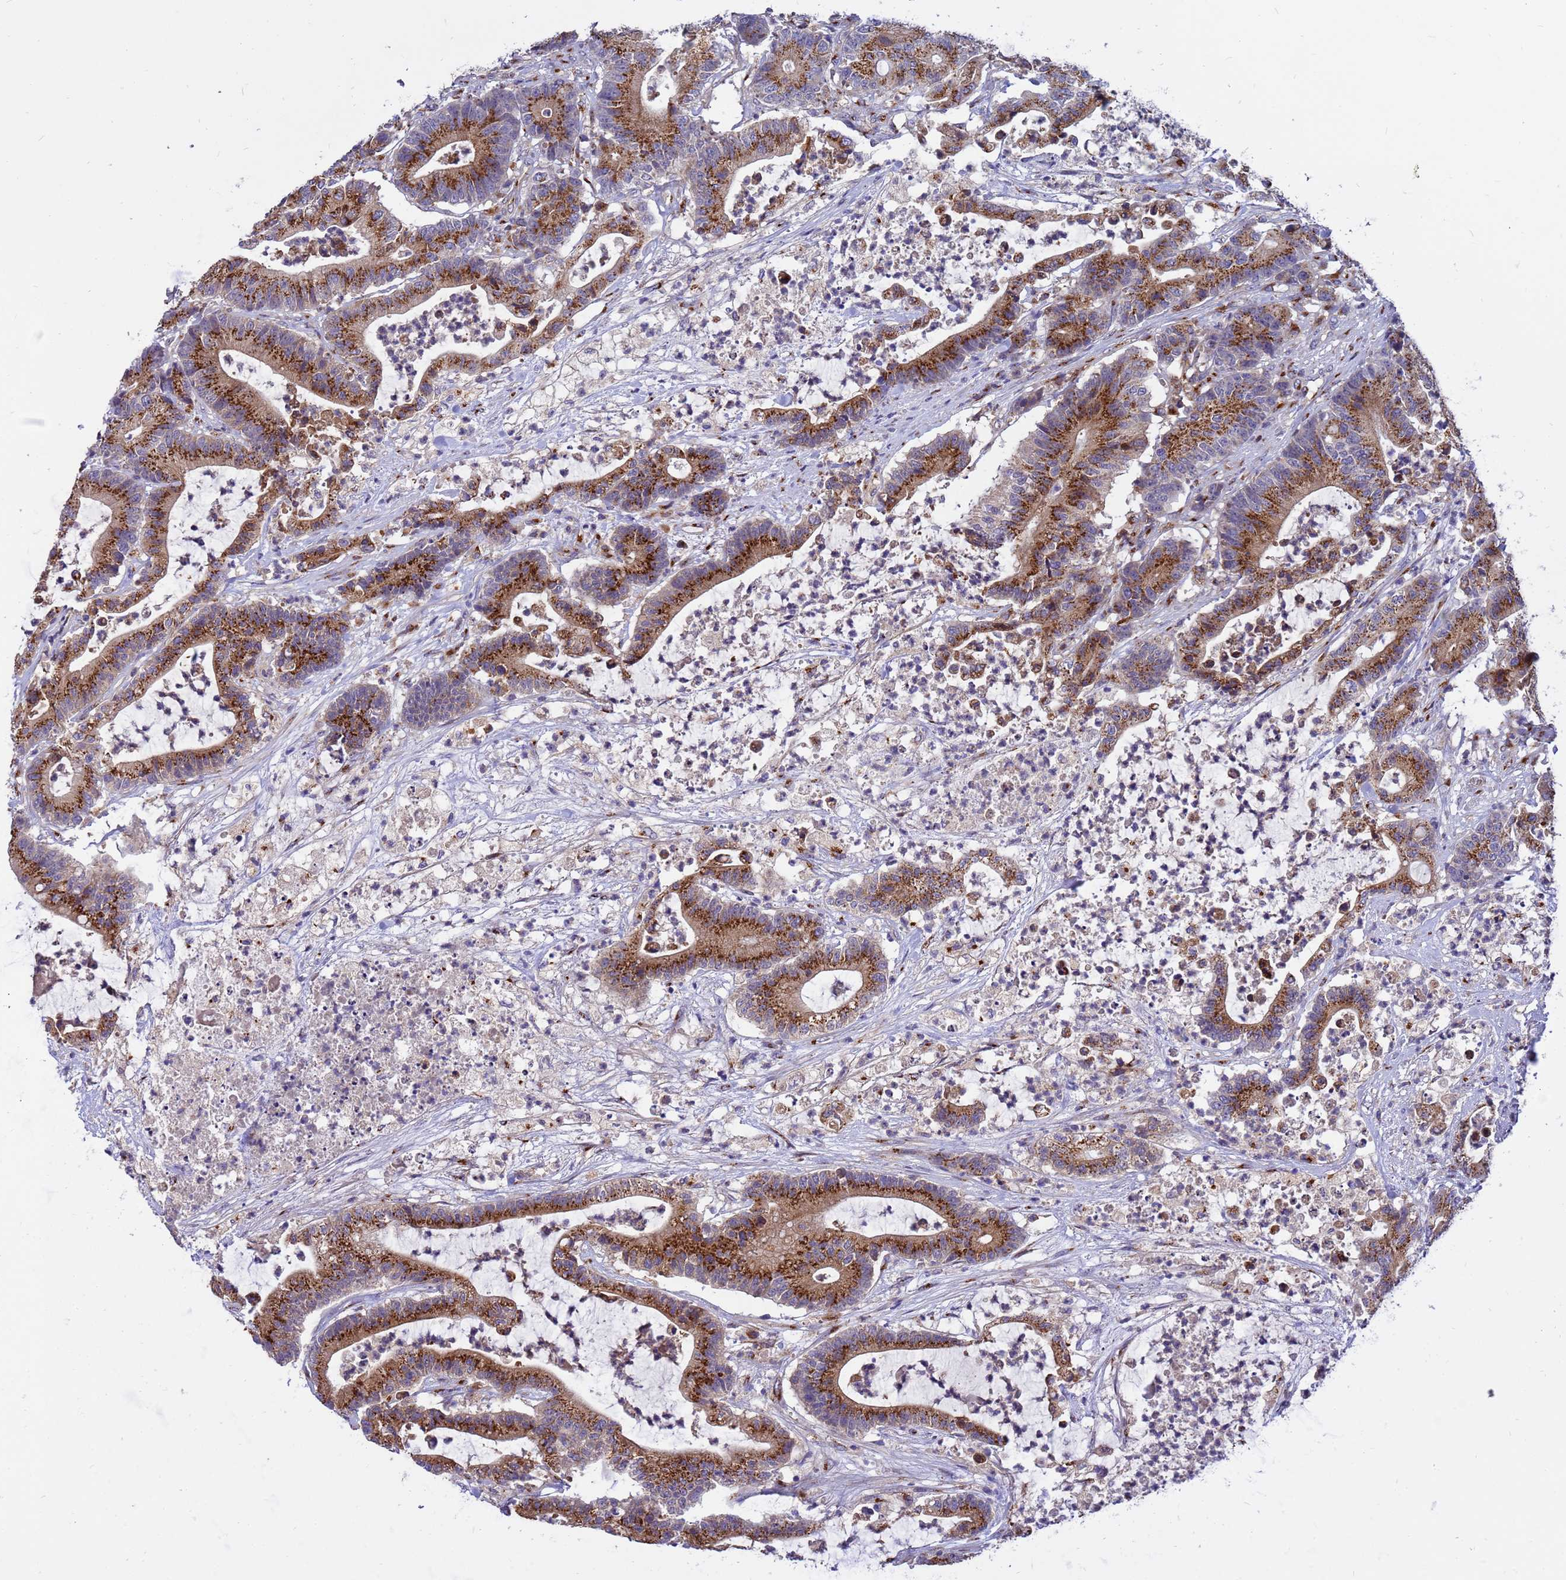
{"staining": {"intensity": "strong", "quantity": ">75%", "location": "cytoplasmic/membranous"}, "tissue": "colorectal cancer", "cell_type": "Tumor cells", "image_type": "cancer", "snomed": [{"axis": "morphology", "description": "Adenocarcinoma, NOS"}, {"axis": "topography", "description": "Colon"}], "caption": "Colorectal adenocarcinoma stained with immunohistochemistry (IHC) reveals strong cytoplasmic/membranous expression in approximately >75% of tumor cells.", "gene": "HPS3", "patient": {"sex": "female", "age": 84}}